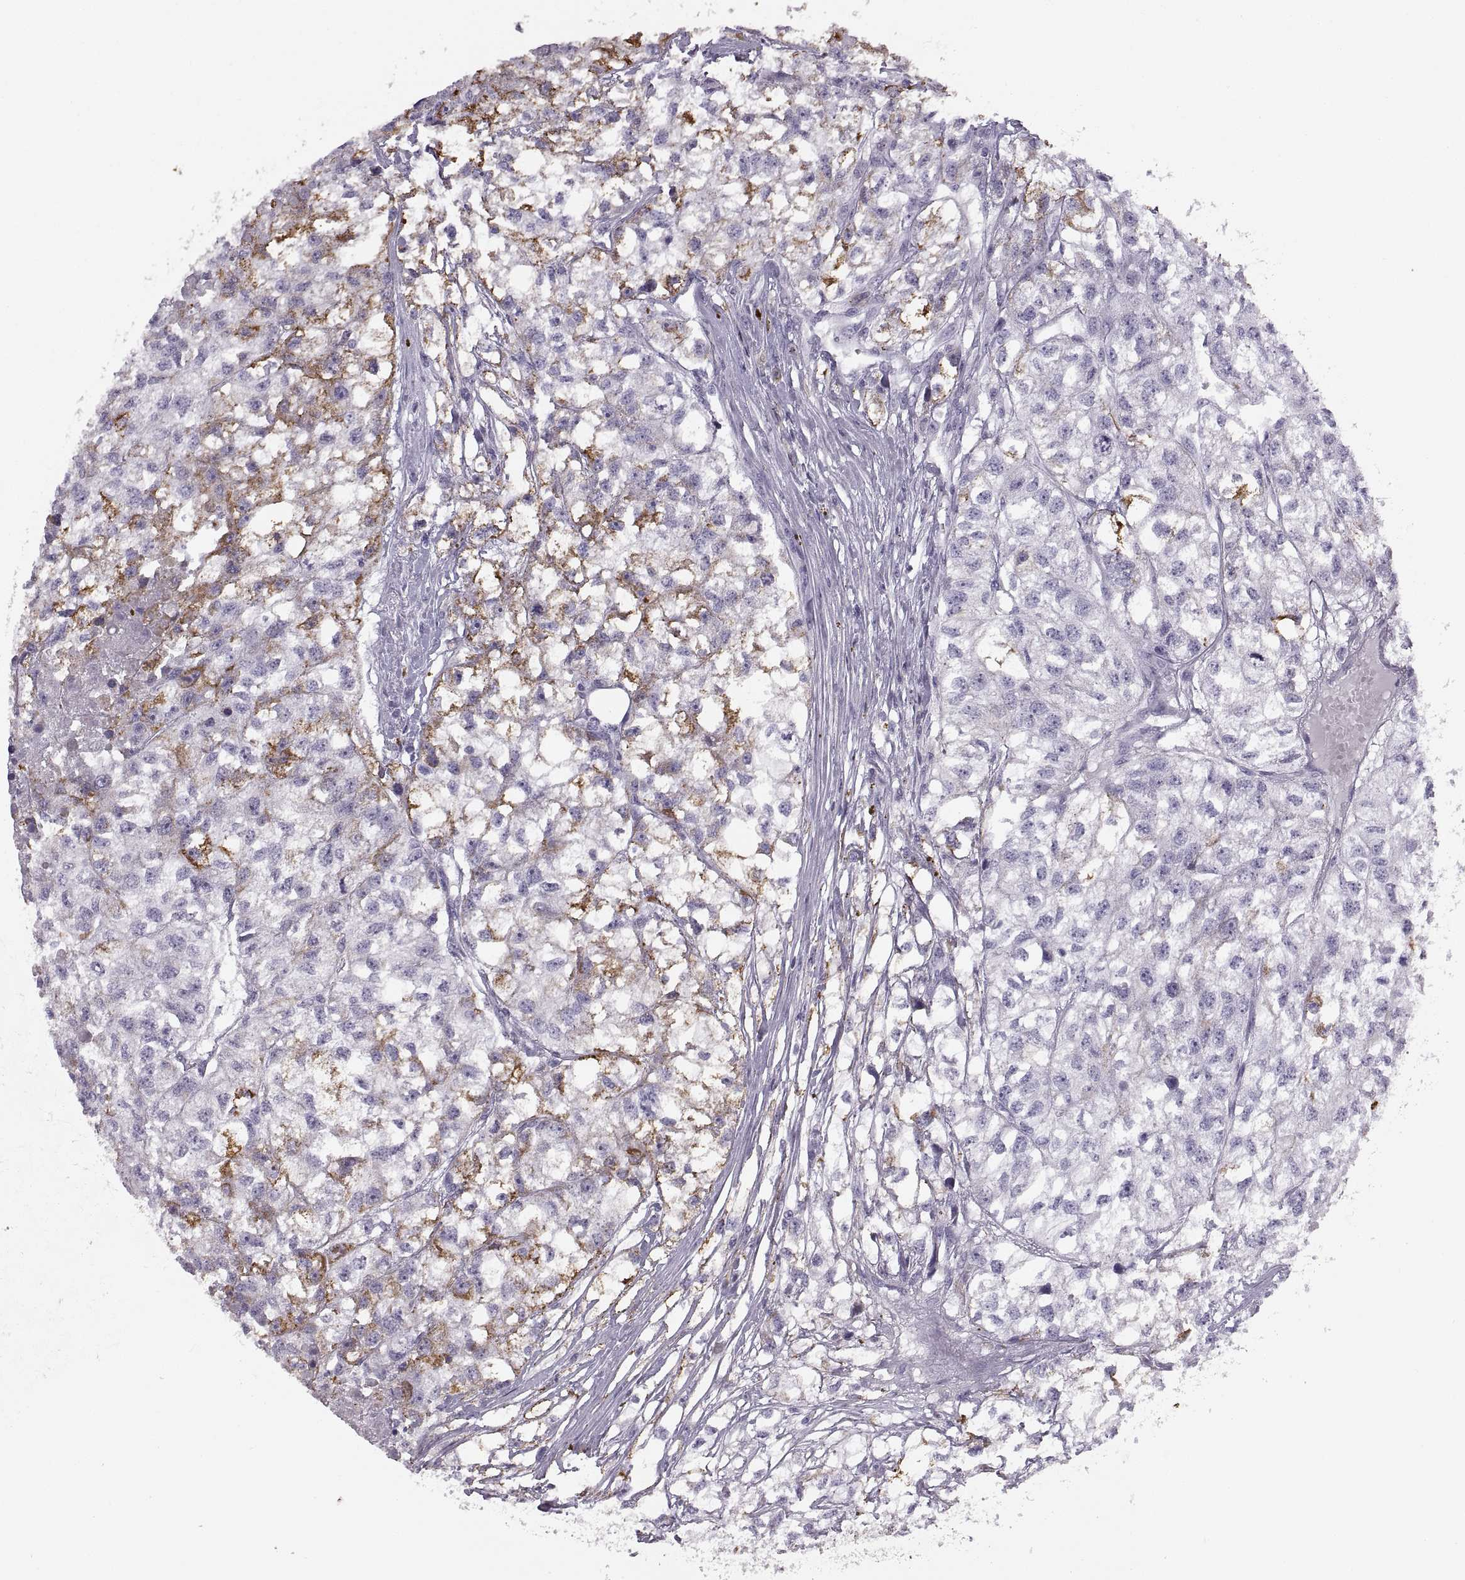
{"staining": {"intensity": "strong", "quantity": "25%-75%", "location": "cytoplasmic/membranous"}, "tissue": "renal cancer", "cell_type": "Tumor cells", "image_type": "cancer", "snomed": [{"axis": "morphology", "description": "Adenocarcinoma, NOS"}, {"axis": "topography", "description": "Kidney"}], "caption": "An image of renal cancer (adenocarcinoma) stained for a protein shows strong cytoplasmic/membranous brown staining in tumor cells. The staining was performed using DAB (3,3'-diaminobenzidine) to visualize the protein expression in brown, while the nuclei were stained in blue with hematoxylin (Magnification: 20x).", "gene": "COL9A3", "patient": {"sex": "male", "age": 56}}